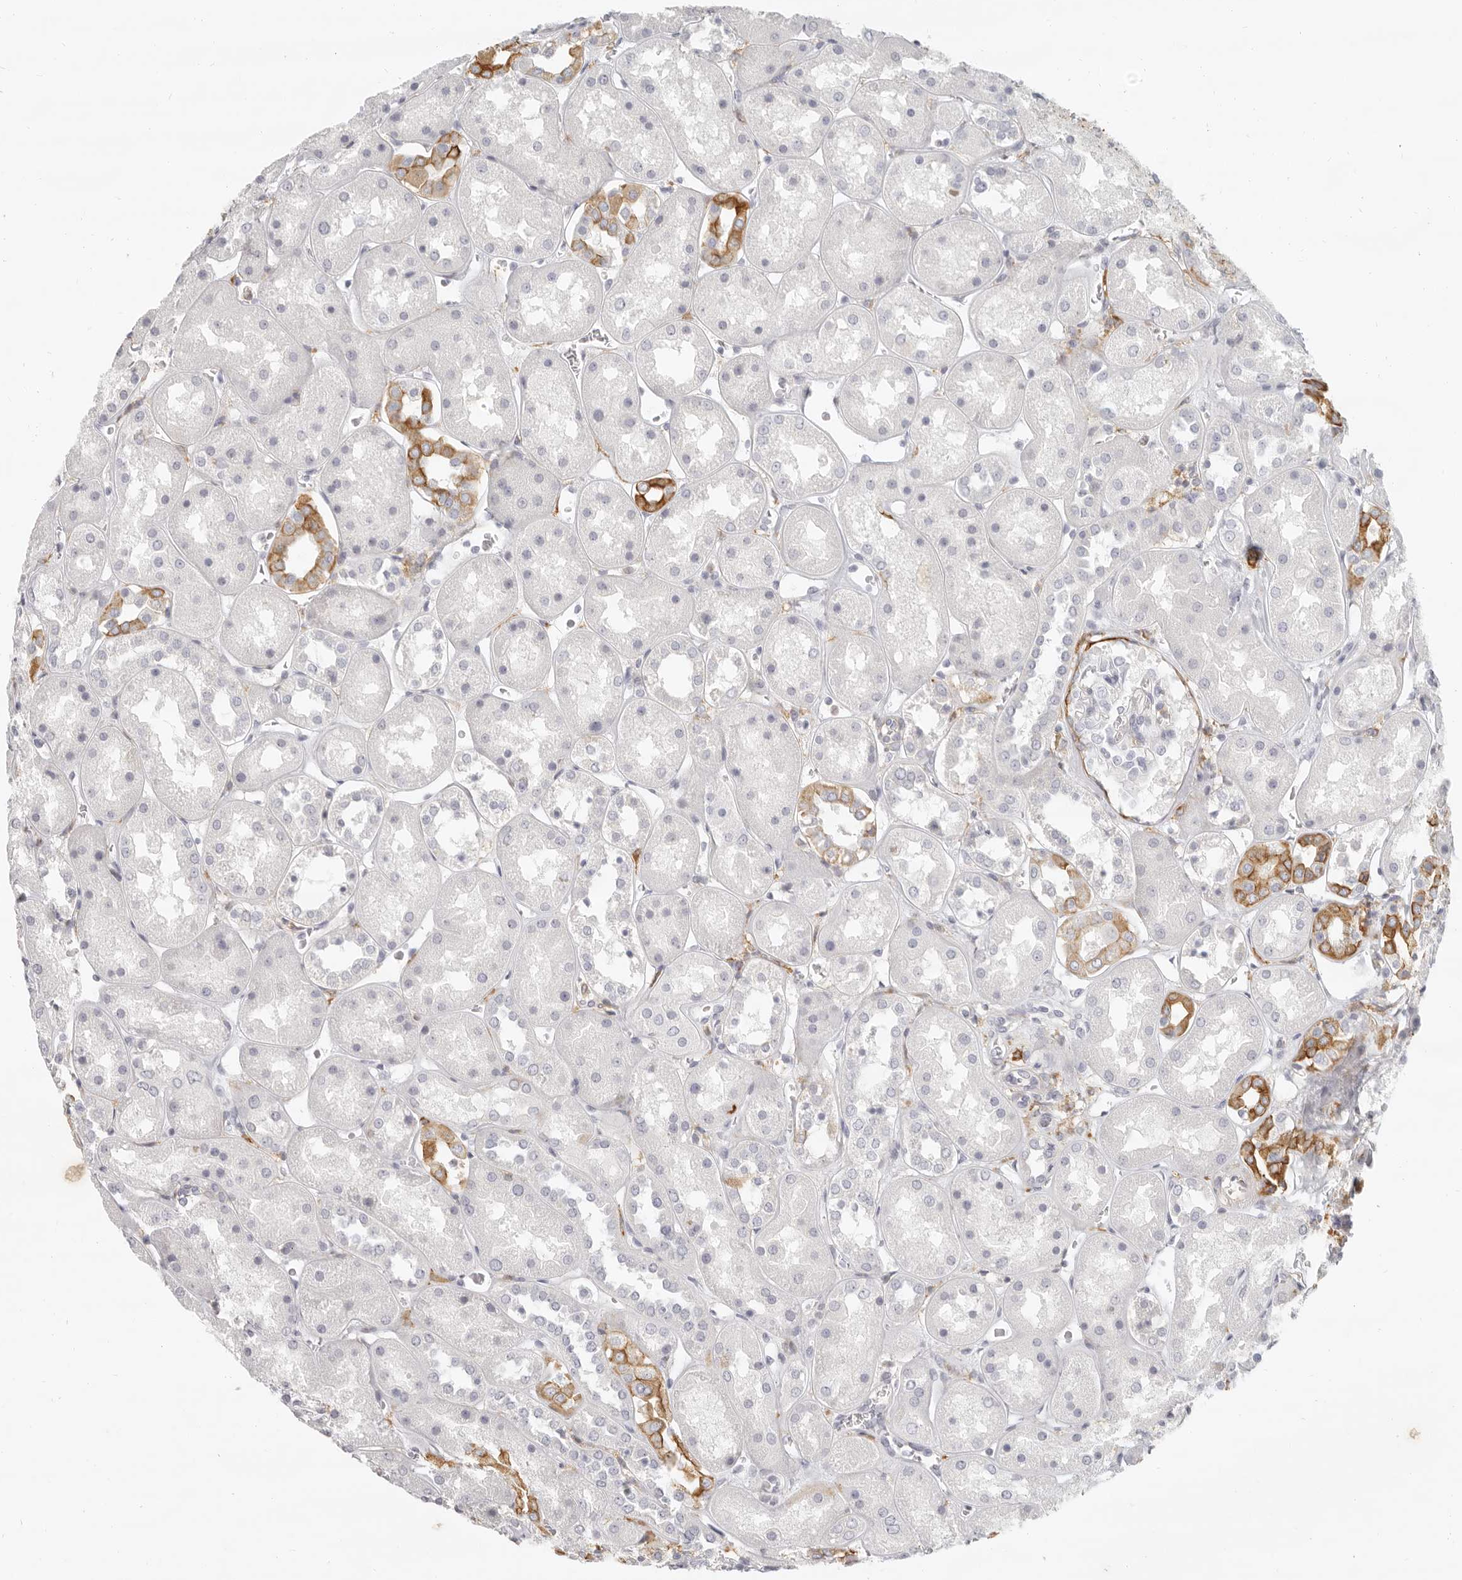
{"staining": {"intensity": "negative", "quantity": "none", "location": "none"}, "tissue": "kidney", "cell_type": "Cells in glomeruli", "image_type": "normal", "snomed": [{"axis": "morphology", "description": "Normal tissue, NOS"}, {"axis": "topography", "description": "Kidney"}], "caption": "Kidney stained for a protein using immunohistochemistry exhibits no positivity cells in glomeruli.", "gene": "NIBAN1", "patient": {"sex": "male", "age": 70}}